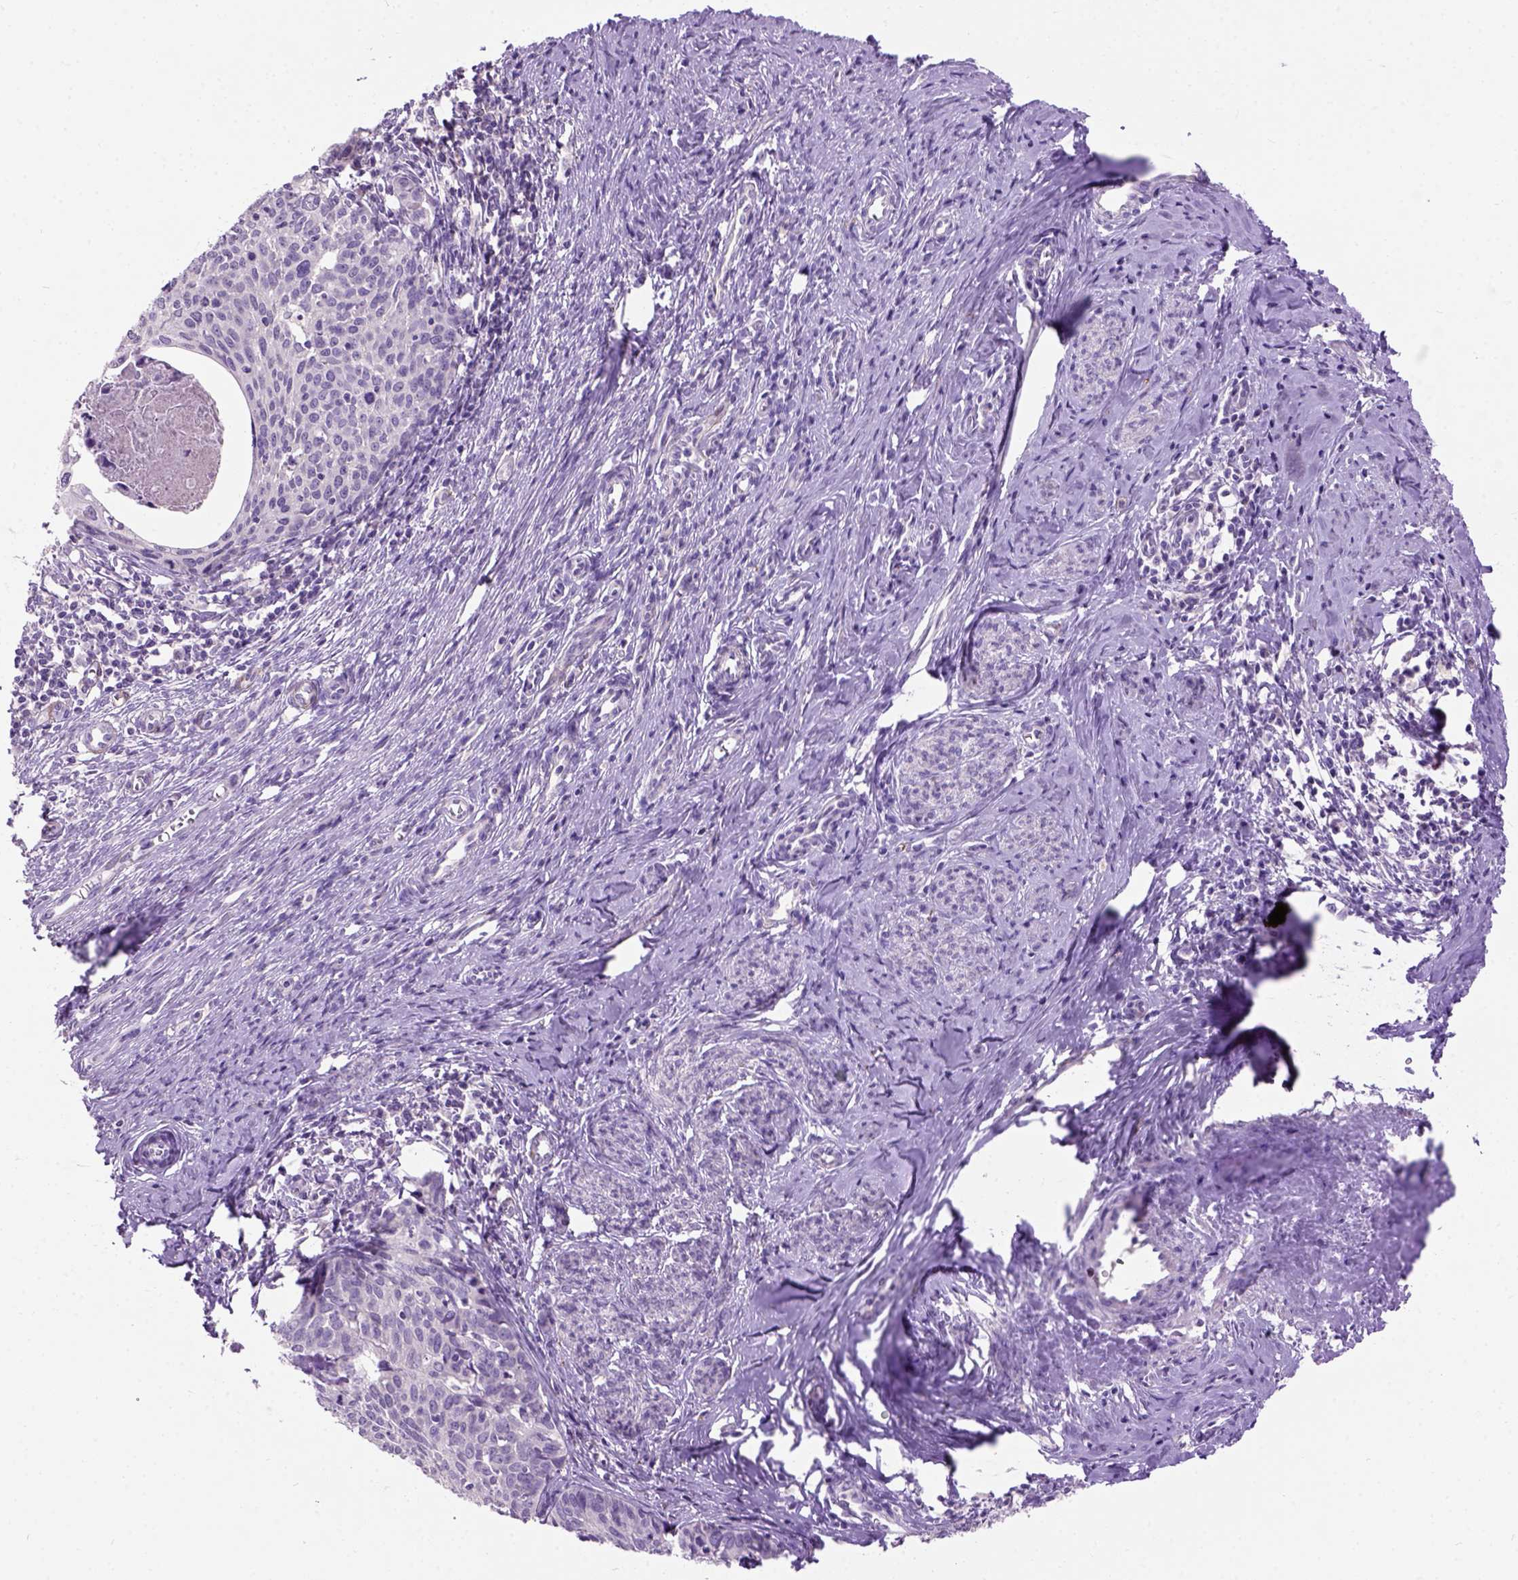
{"staining": {"intensity": "negative", "quantity": "none", "location": "none"}, "tissue": "cervical cancer", "cell_type": "Tumor cells", "image_type": "cancer", "snomed": [{"axis": "morphology", "description": "Squamous cell carcinoma, NOS"}, {"axis": "topography", "description": "Cervix"}], "caption": "A high-resolution histopathology image shows immunohistochemistry (IHC) staining of cervical squamous cell carcinoma, which demonstrates no significant expression in tumor cells.", "gene": "MAPT", "patient": {"sex": "female", "age": 62}}